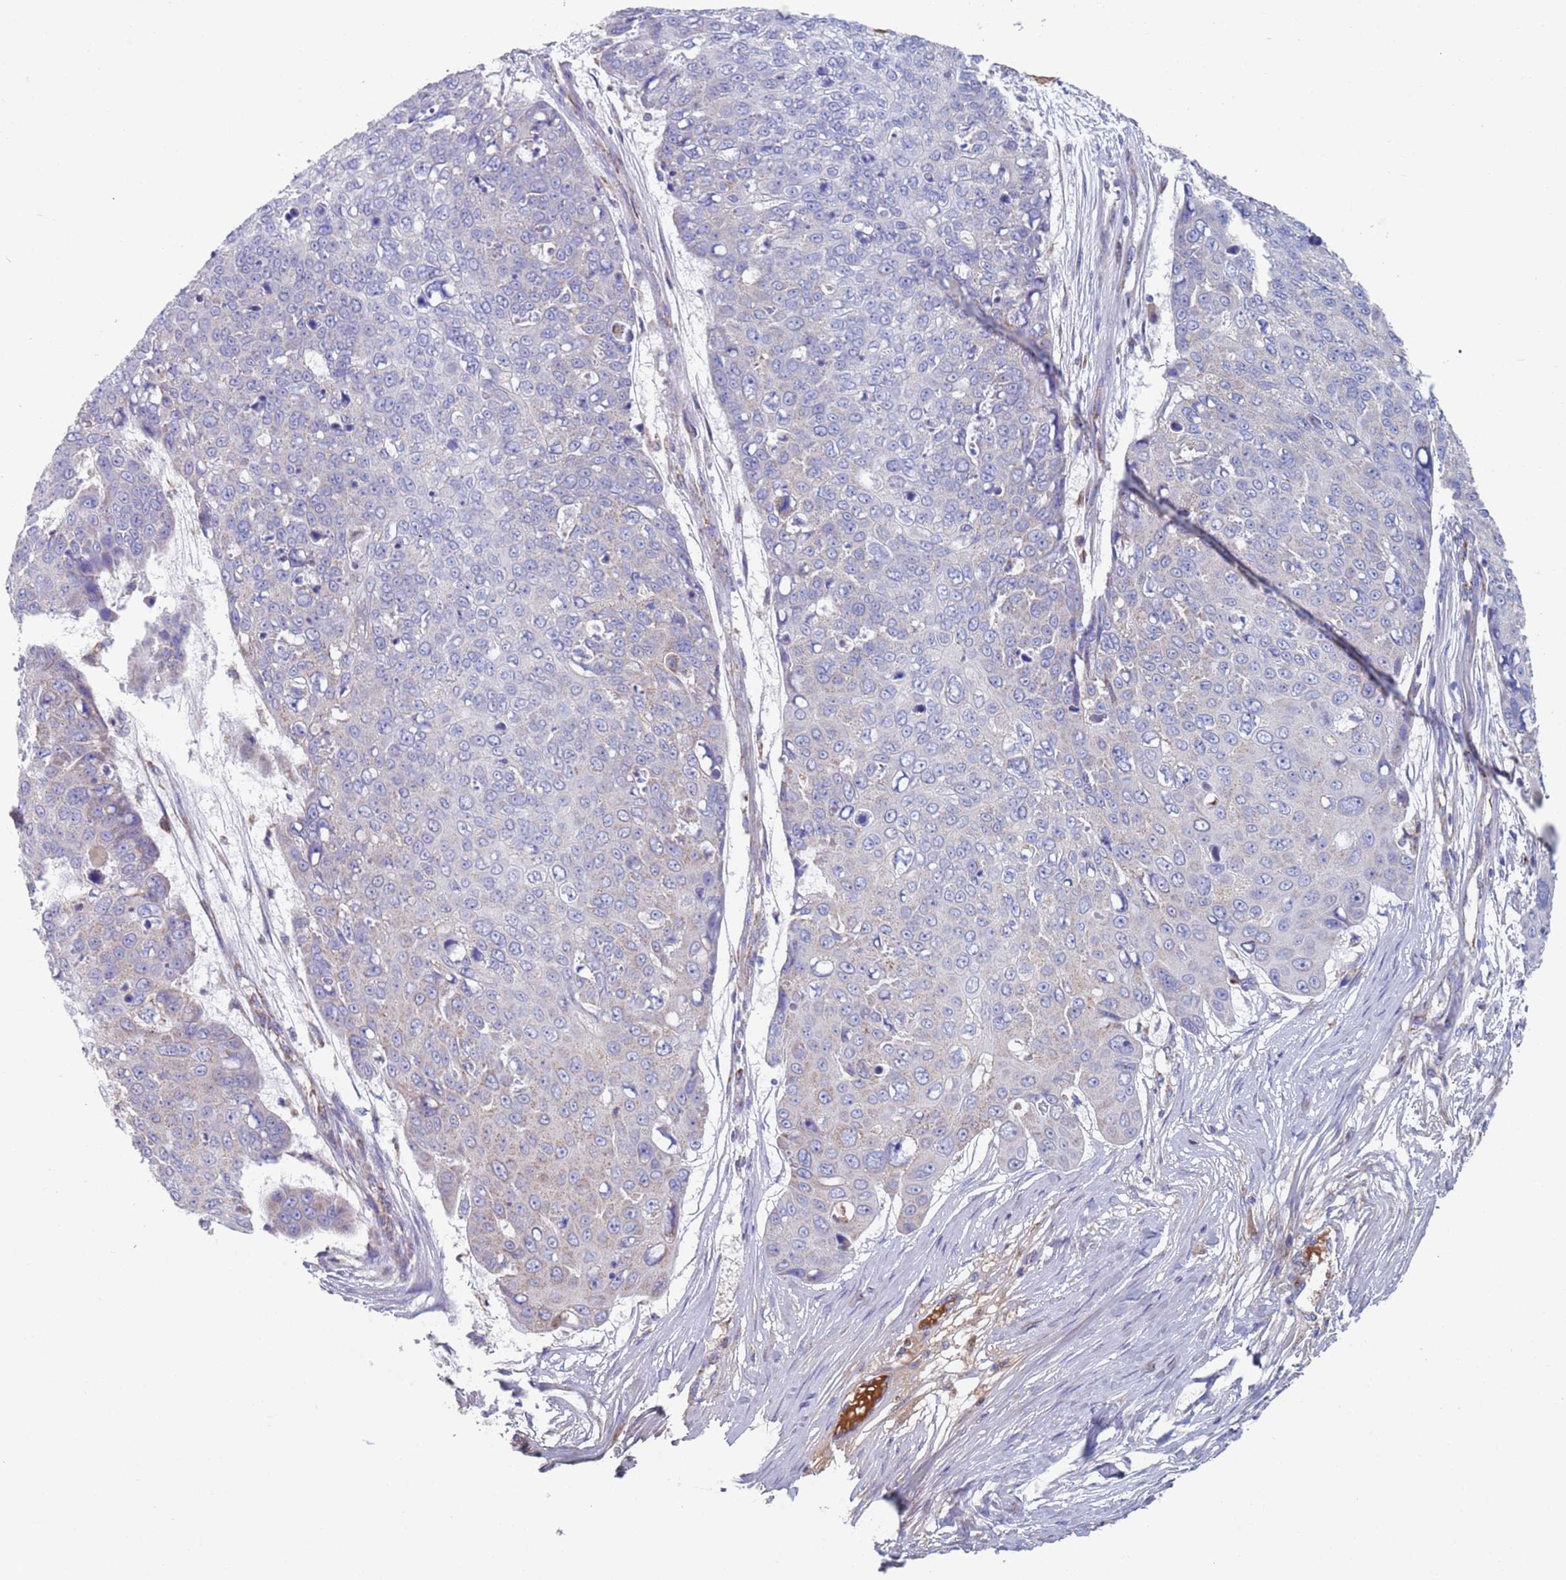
{"staining": {"intensity": "negative", "quantity": "none", "location": "none"}, "tissue": "skin cancer", "cell_type": "Tumor cells", "image_type": "cancer", "snomed": [{"axis": "morphology", "description": "Squamous cell carcinoma, NOS"}, {"axis": "topography", "description": "Skin"}], "caption": "Tumor cells show no significant expression in skin cancer.", "gene": "MRPL22", "patient": {"sex": "male", "age": 71}}